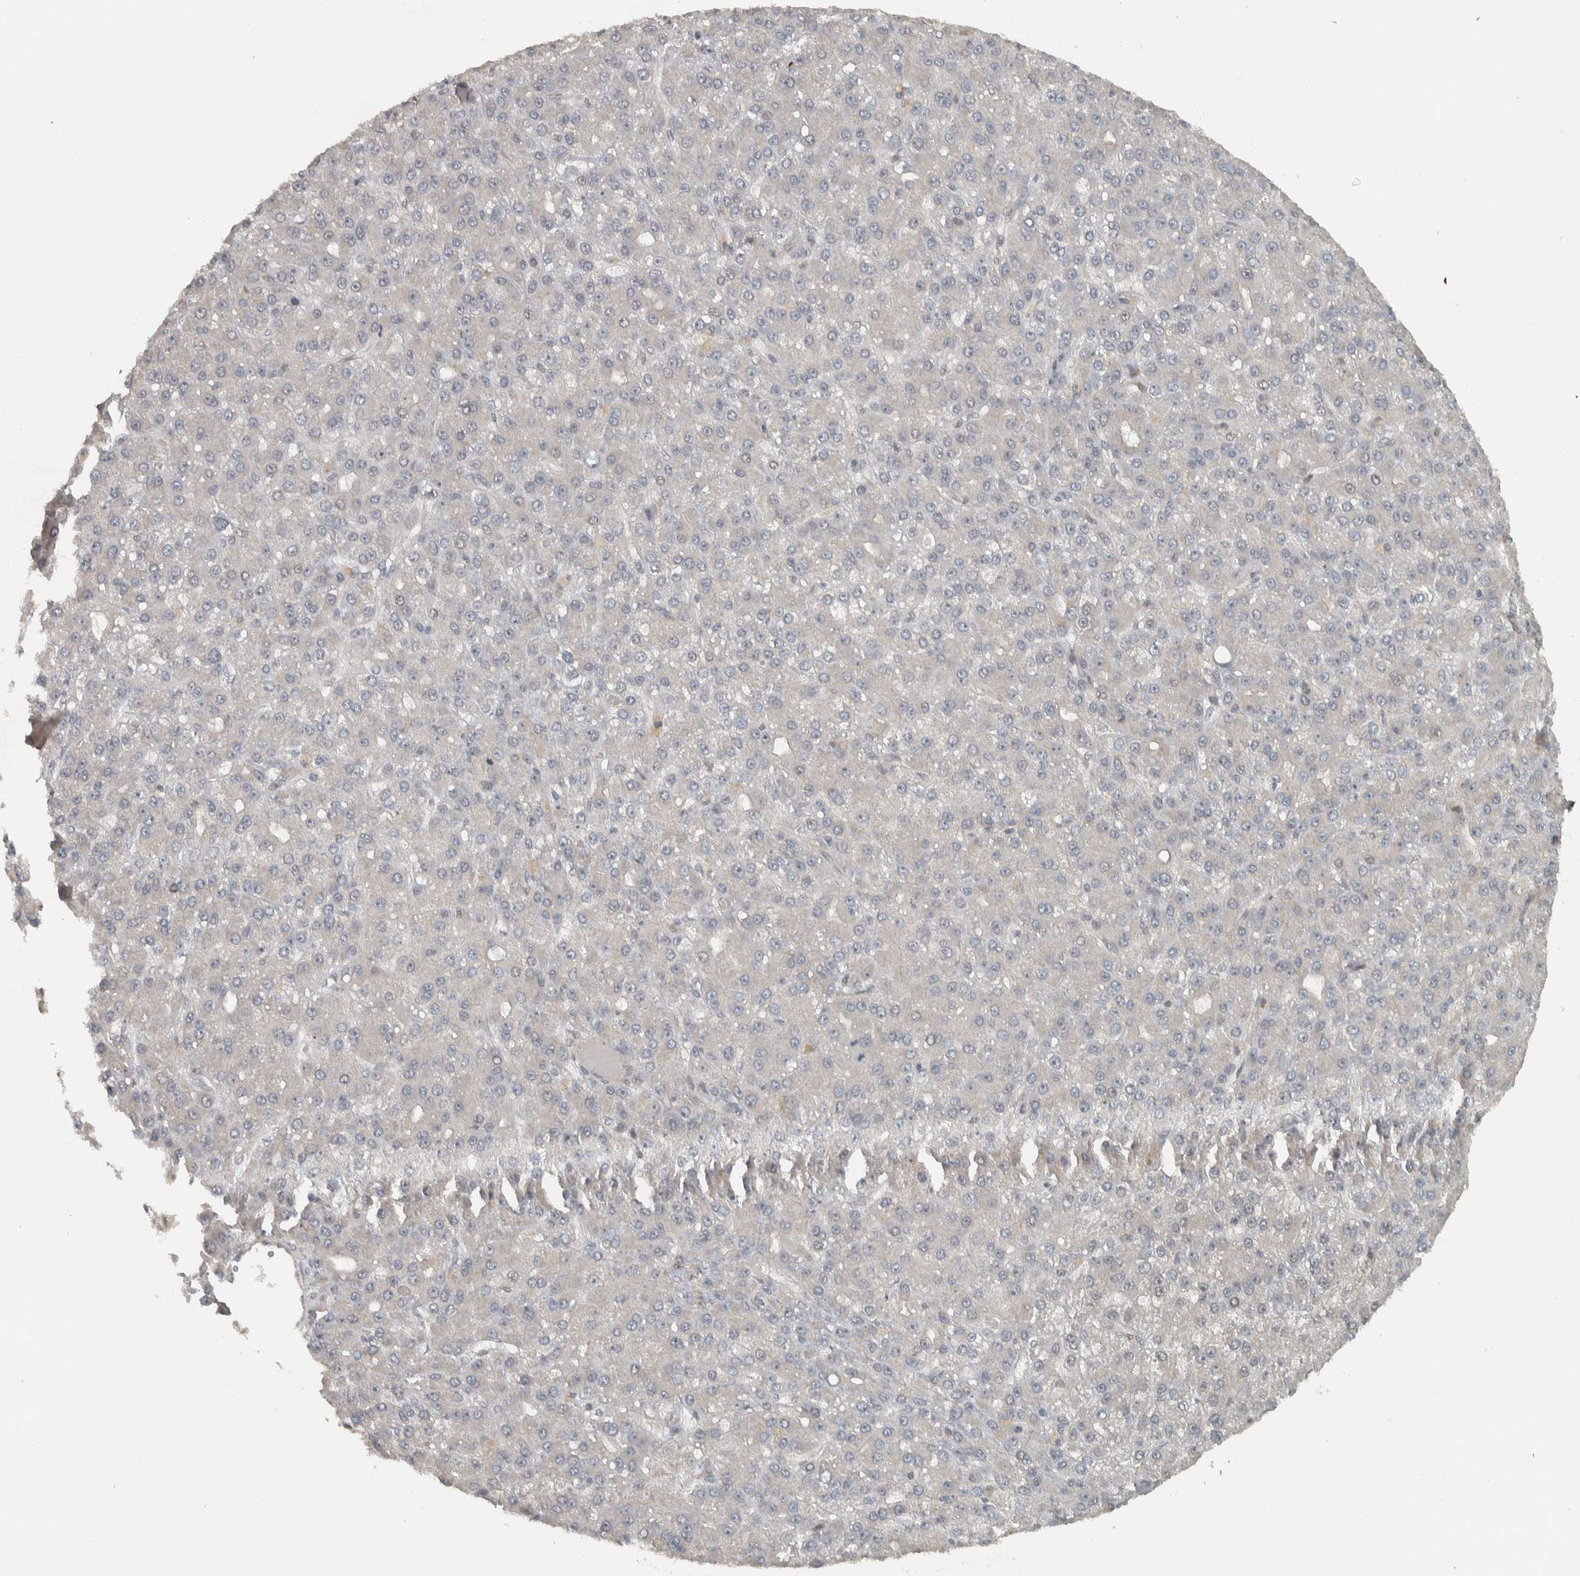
{"staining": {"intensity": "negative", "quantity": "none", "location": "none"}, "tissue": "liver cancer", "cell_type": "Tumor cells", "image_type": "cancer", "snomed": [{"axis": "morphology", "description": "Carcinoma, Hepatocellular, NOS"}, {"axis": "topography", "description": "Liver"}], "caption": "IHC micrograph of human liver cancer stained for a protein (brown), which displays no staining in tumor cells.", "gene": "NAPG", "patient": {"sex": "male", "age": 67}}